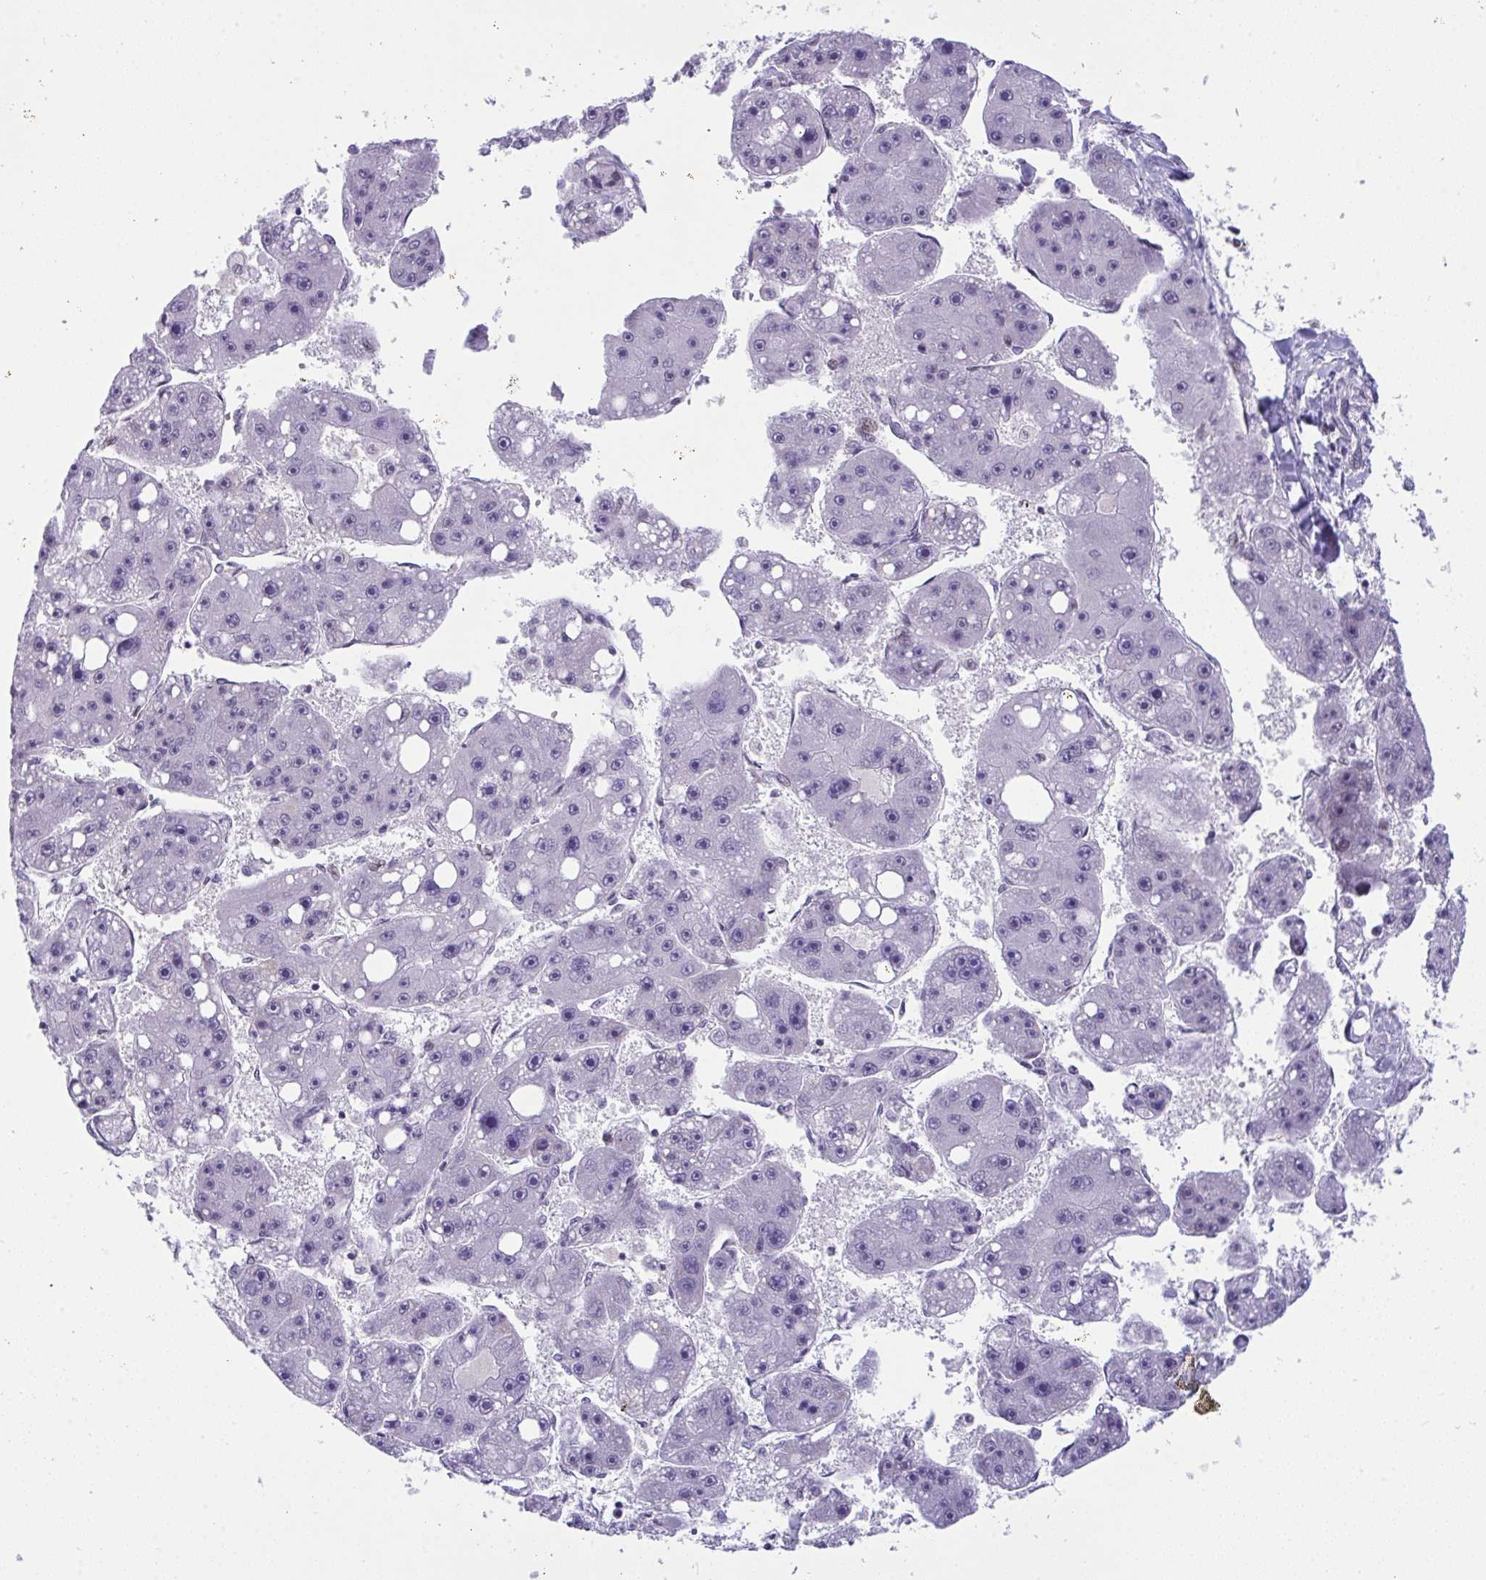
{"staining": {"intensity": "negative", "quantity": "none", "location": "none"}, "tissue": "liver cancer", "cell_type": "Tumor cells", "image_type": "cancer", "snomed": [{"axis": "morphology", "description": "Carcinoma, Hepatocellular, NOS"}, {"axis": "topography", "description": "Liver"}], "caption": "An immunohistochemistry (IHC) micrograph of hepatocellular carcinoma (liver) is shown. There is no staining in tumor cells of hepatocellular carcinoma (liver).", "gene": "ZFHX3", "patient": {"sex": "female", "age": 61}}